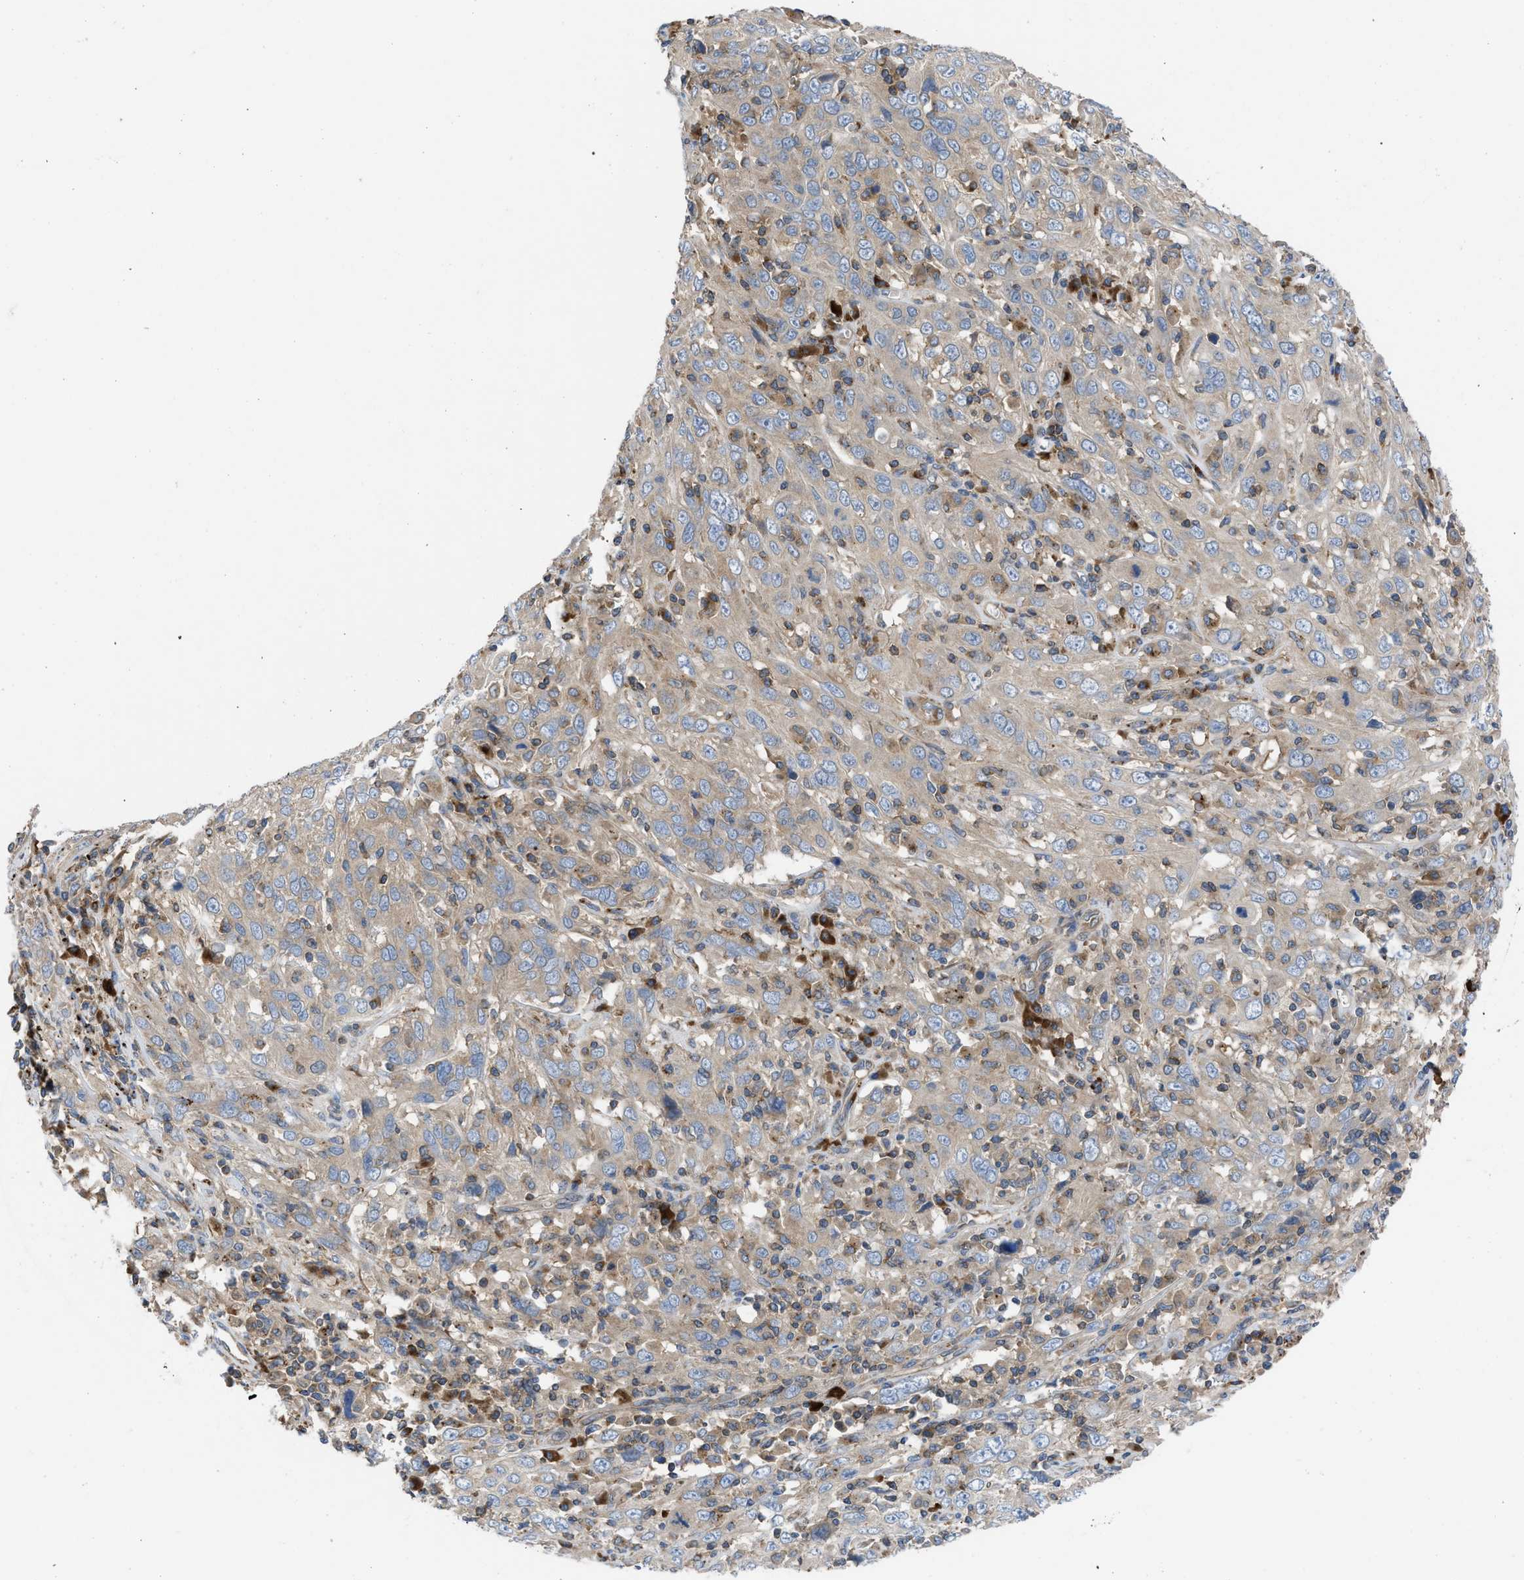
{"staining": {"intensity": "weak", "quantity": ">75%", "location": "cytoplasmic/membranous"}, "tissue": "cervical cancer", "cell_type": "Tumor cells", "image_type": "cancer", "snomed": [{"axis": "morphology", "description": "Squamous cell carcinoma, NOS"}, {"axis": "topography", "description": "Cervix"}], "caption": "Brown immunohistochemical staining in cervical squamous cell carcinoma displays weak cytoplasmic/membranous expression in about >75% of tumor cells.", "gene": "CHKB", "patient": {"sex": "female", "age": 46}}